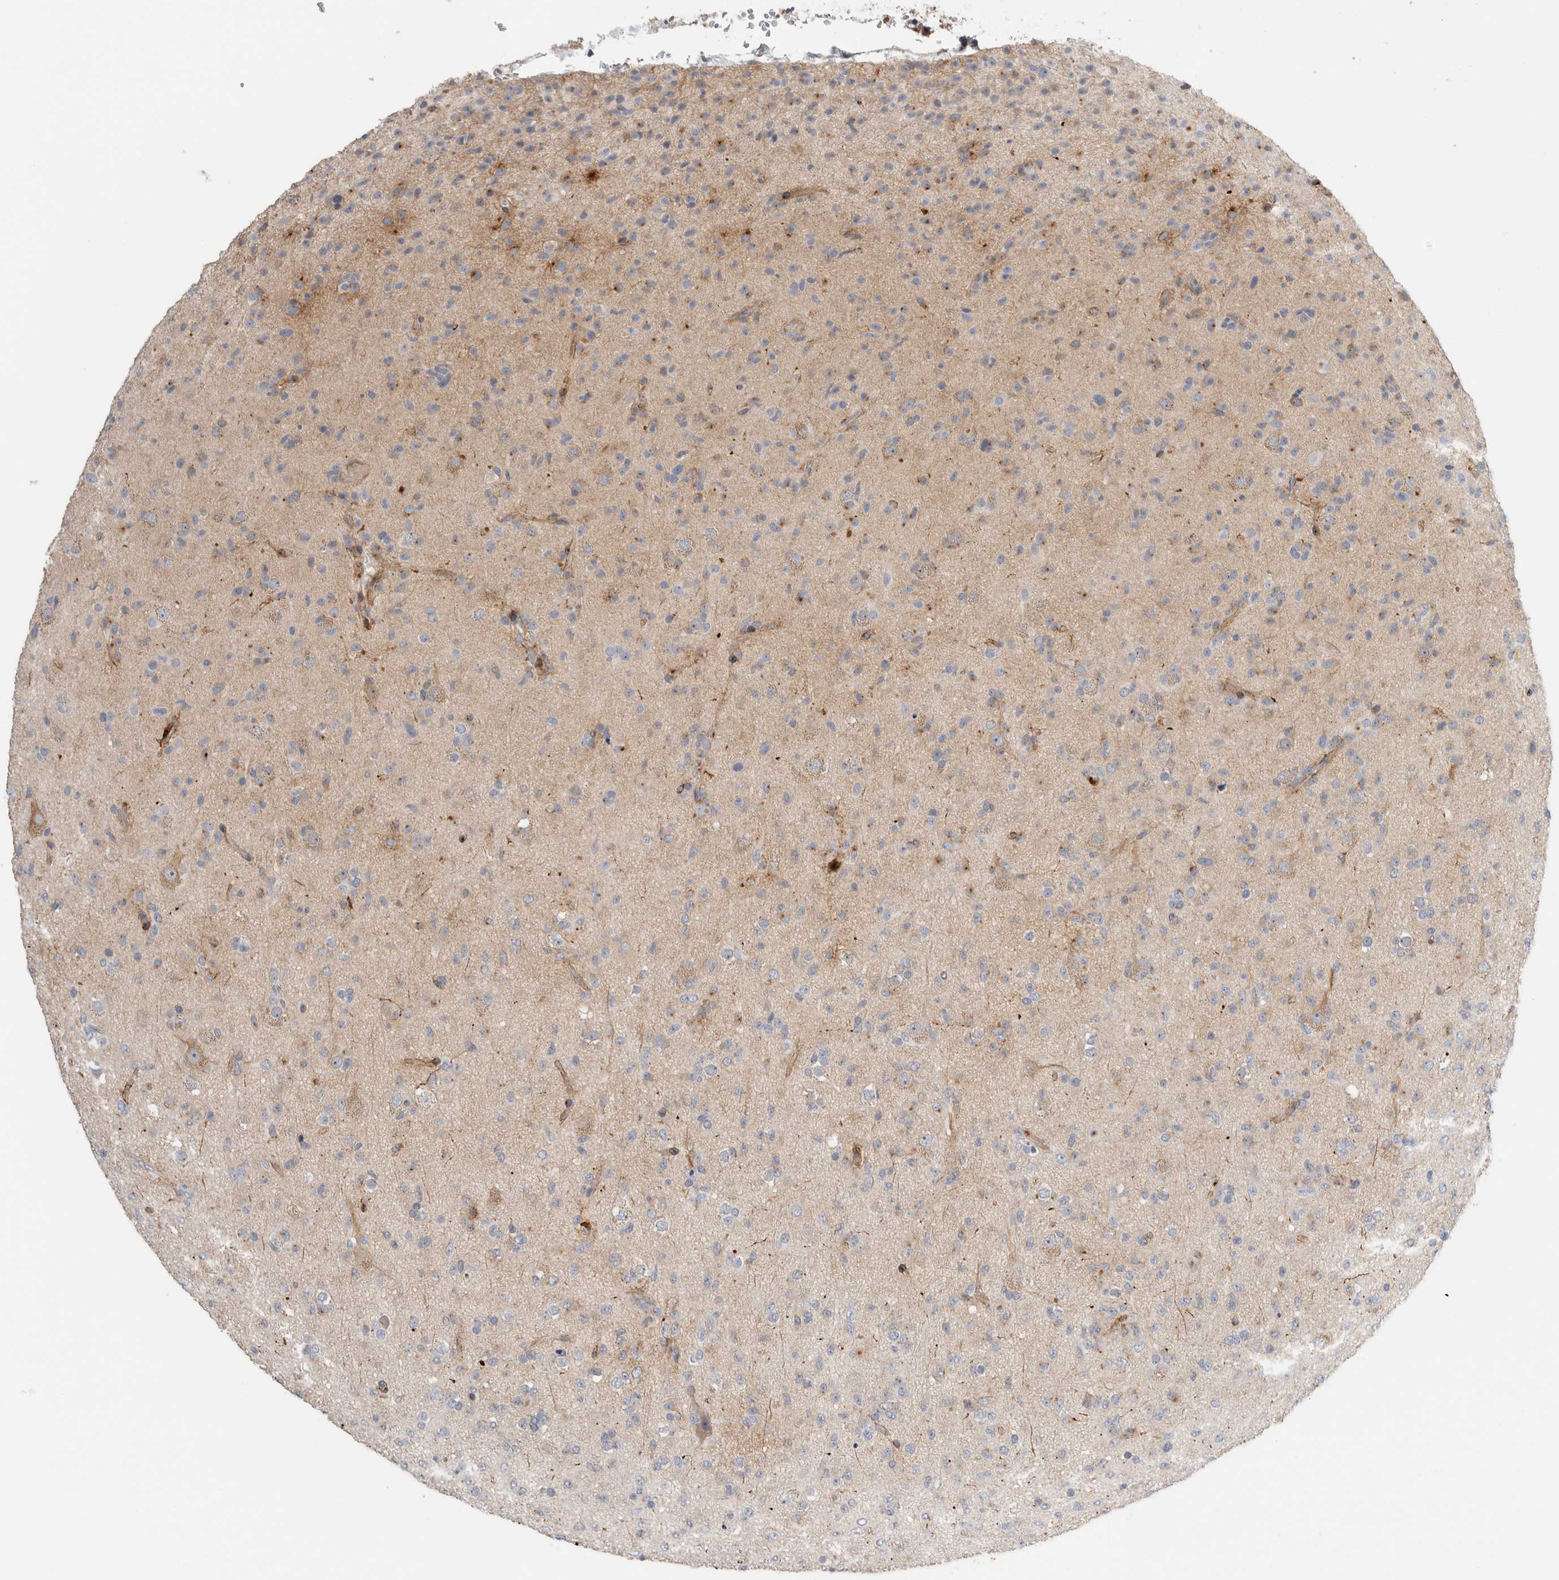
{"staining": {"intensity": "negative", "quantity": "none", "location": "none"}, "tissue": "glioma", "cell_type": "Tumor cells", "image_type": "cancer", "snomed": [{"axis": "morphology", "description": "Glioma, malignant, Low grade"}, {"axis": "topography", "description": "Brain"}], "caption": "Glioma was stained to show a protein in brown. There is no significant staining in tumor cells. Nuclei are stained in blue.", "gene": "SLC20A2", "patient": {"sex": "male", "age": 65}}